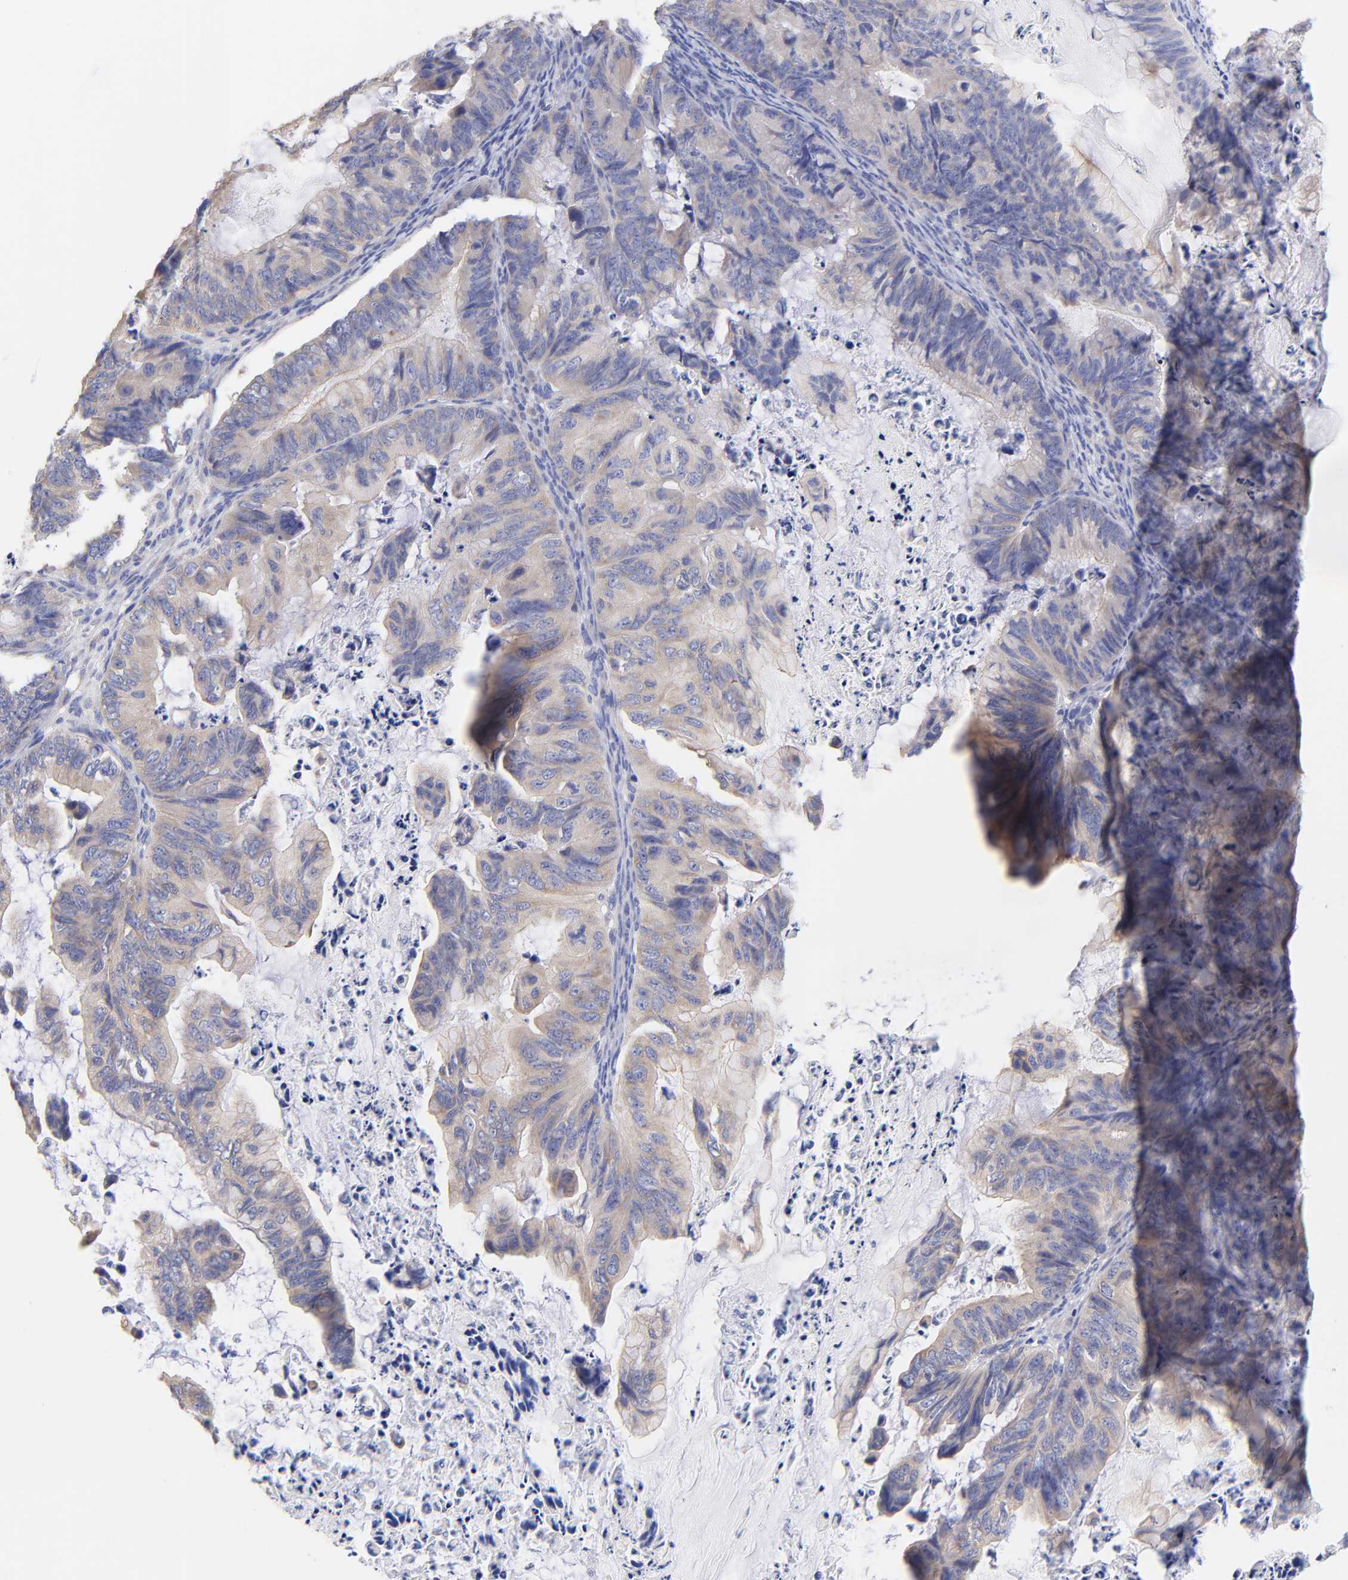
{"staining": {"intensity": "weak", "quantity": ">75%", "location": "cytoplasmic/membranous"}, "tissue": "ovarian cancer", "cell_type": "Tumor cells", "image_type": "cancer", "snomed": [{"axis": "morphology", "description": "Cystadenocarcinoma, mucinous, NOS"}, {"axis": "topography", "description": "Ovary"}], "caption": "Immunohistochemistry (IHC) of human ovarian cancer exhibits low levels of weak cytoplasmic/membranous expression in about >75% of tumor cells.", "gene": "TNFRSF13C", "patient": {"sex": "female", "age": 36}}